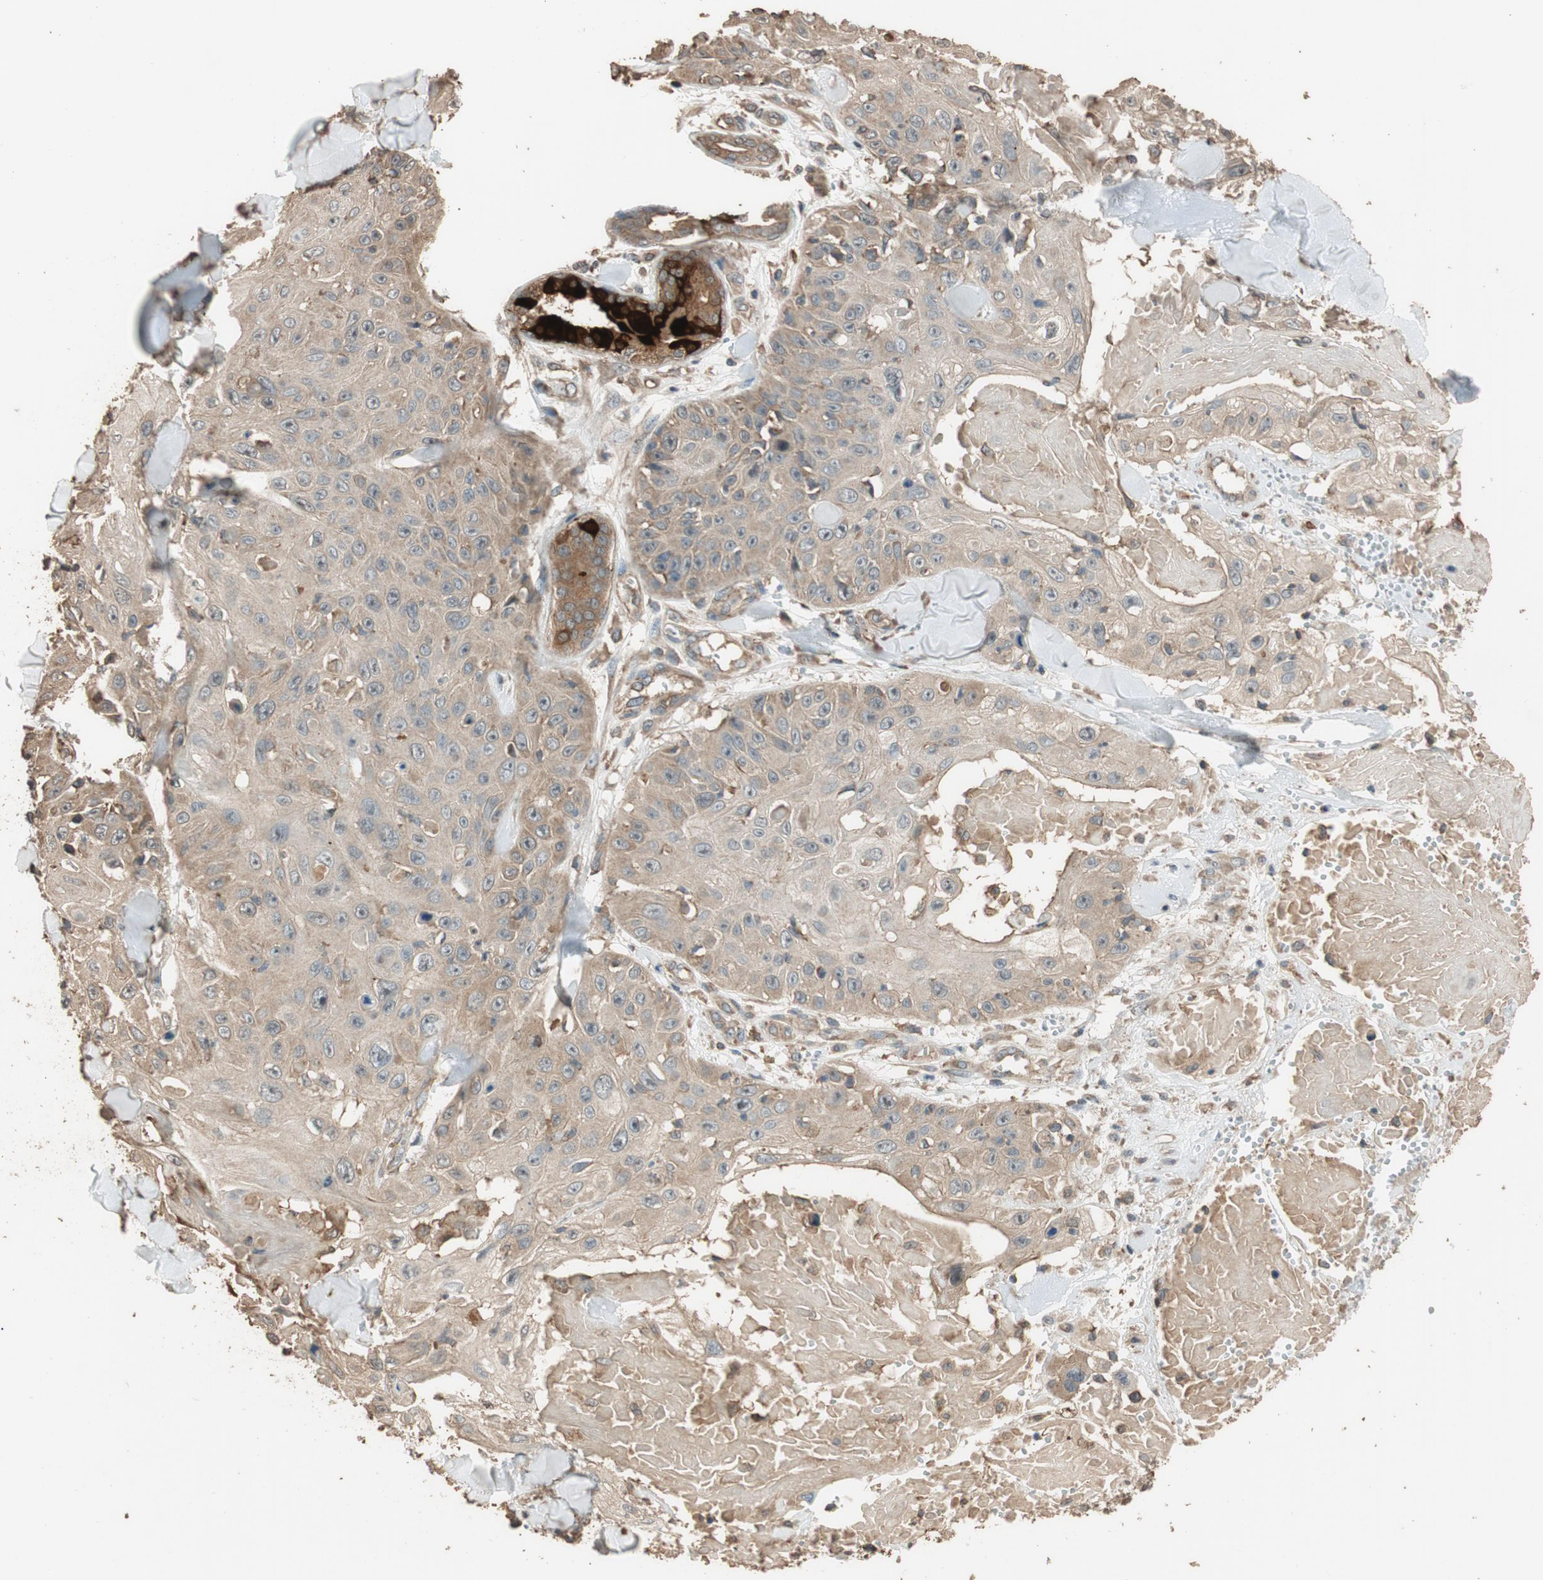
{"staining": {"intensity": "weak", "quantity": ">75%", "location": "cytoplasmic/membranous"}, "tissue": "skin cancer", "cell_type": "Tumor cells", "image_type": "cancer", "snomed": [{"axis": "morphology", "description": "Squamous cell carcinoma, NOS"}, {"axis": "topography", "description": "Skin"}], "caption": "Immunohistochemistry (IHC) (DAB) staining of human skin cancer demonstrates weak cytoplasmic/membranous protein staining in about >75% of tumor cells.", "gene": "MST1R", "patient": {"sex": "male", "age": 86}}